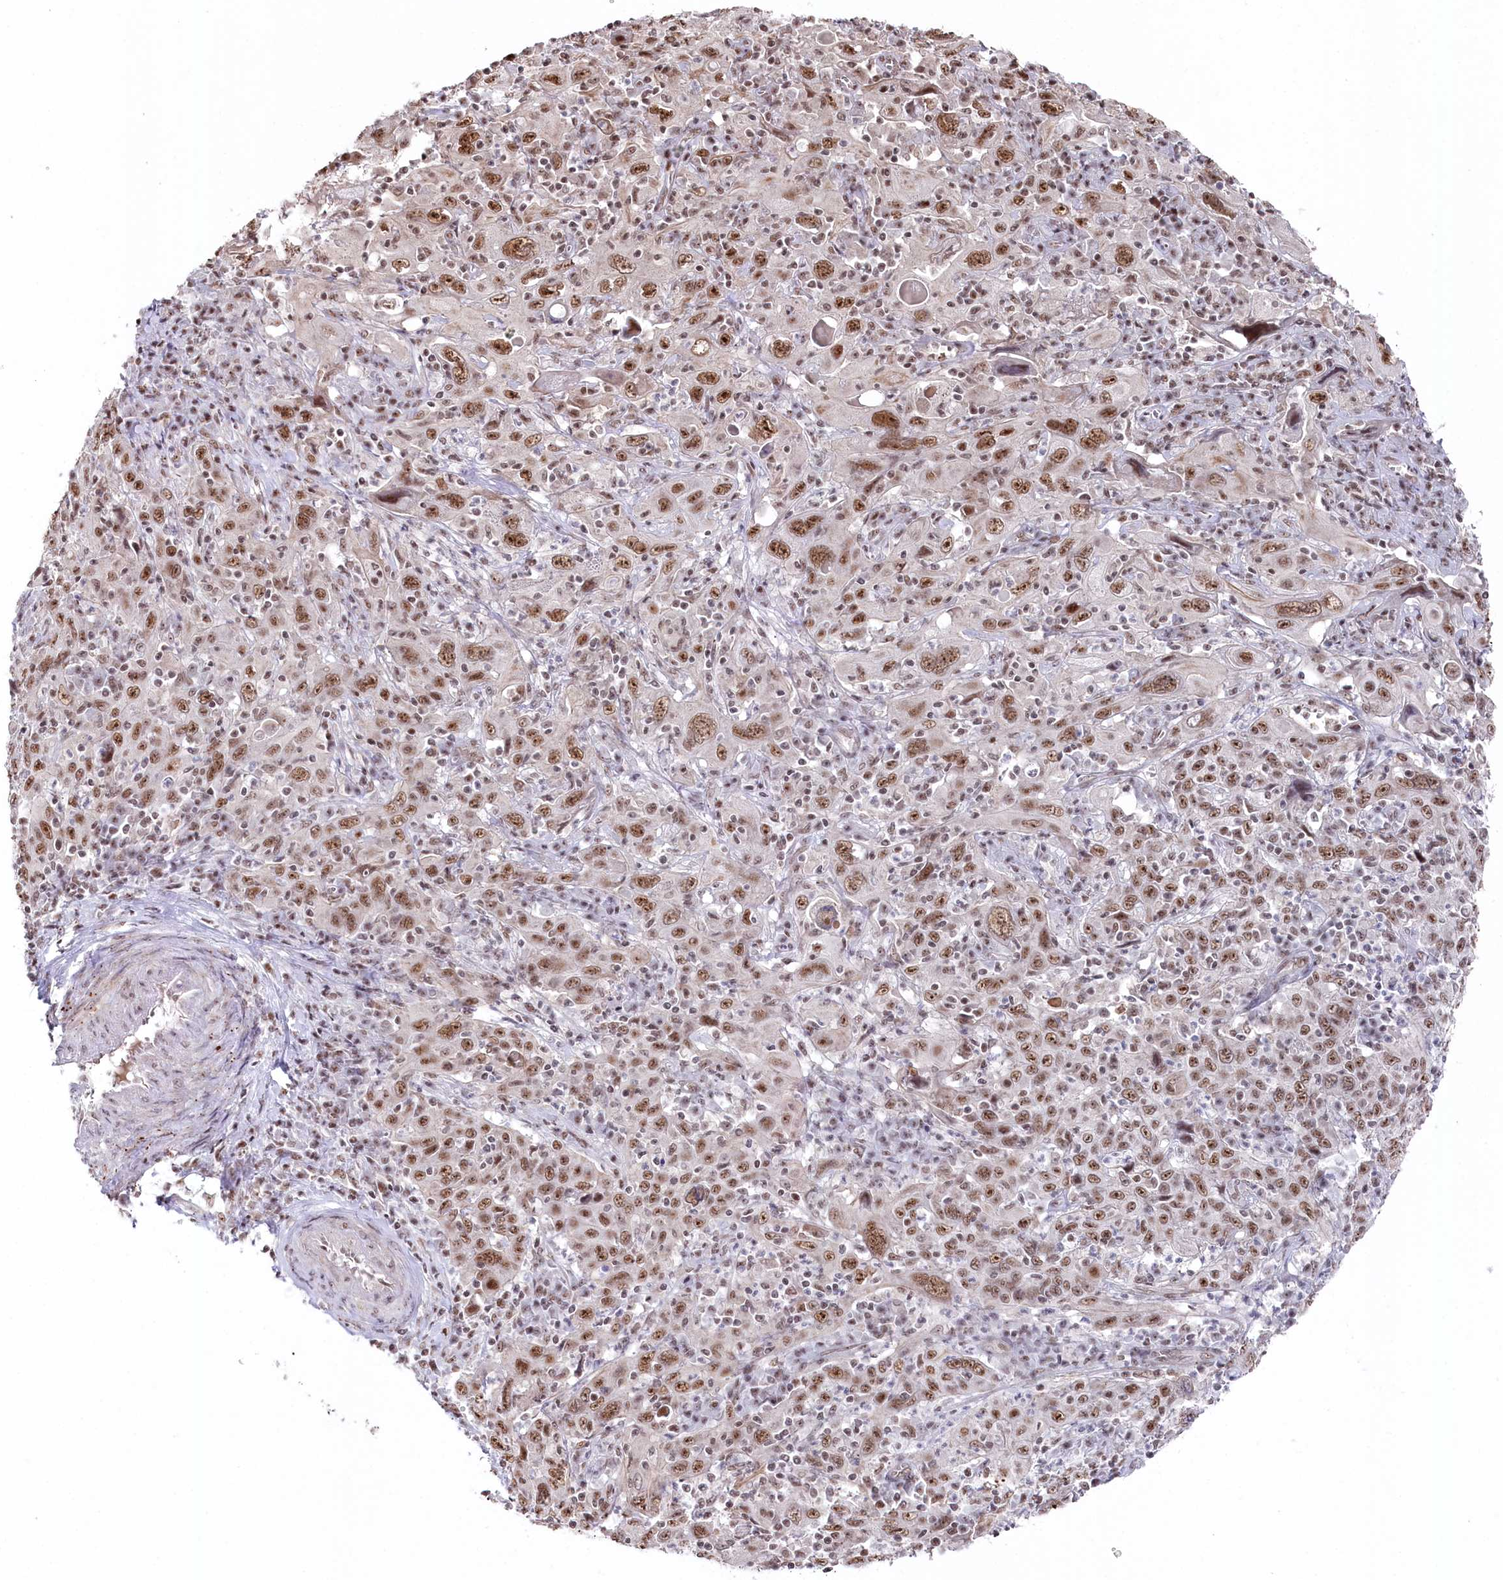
{"staining": {"intensity": "strong", "quantity": ">75%", "location": "nuclear"}, "tissue": "cervical cancer", "cell_type": "Tumor cells", "image_type": "cancer", "snomed": [{"axis": "morphology", "description": "Squamous cell carcinoma, NOS"}, {"axis": "topography", "description": "Cervix"}], "caption": "A brown stain highlights strong nuclear positivity of a protein in human squamous cell carcinoma (cervical) tumor cells. The protein is stained brown, and the nuclei are stained in blue (DAB IHC with brightfield microscopy, high magnification).", "gene": "POLR2H", "patient": {"sex": "female", "age": 46}}